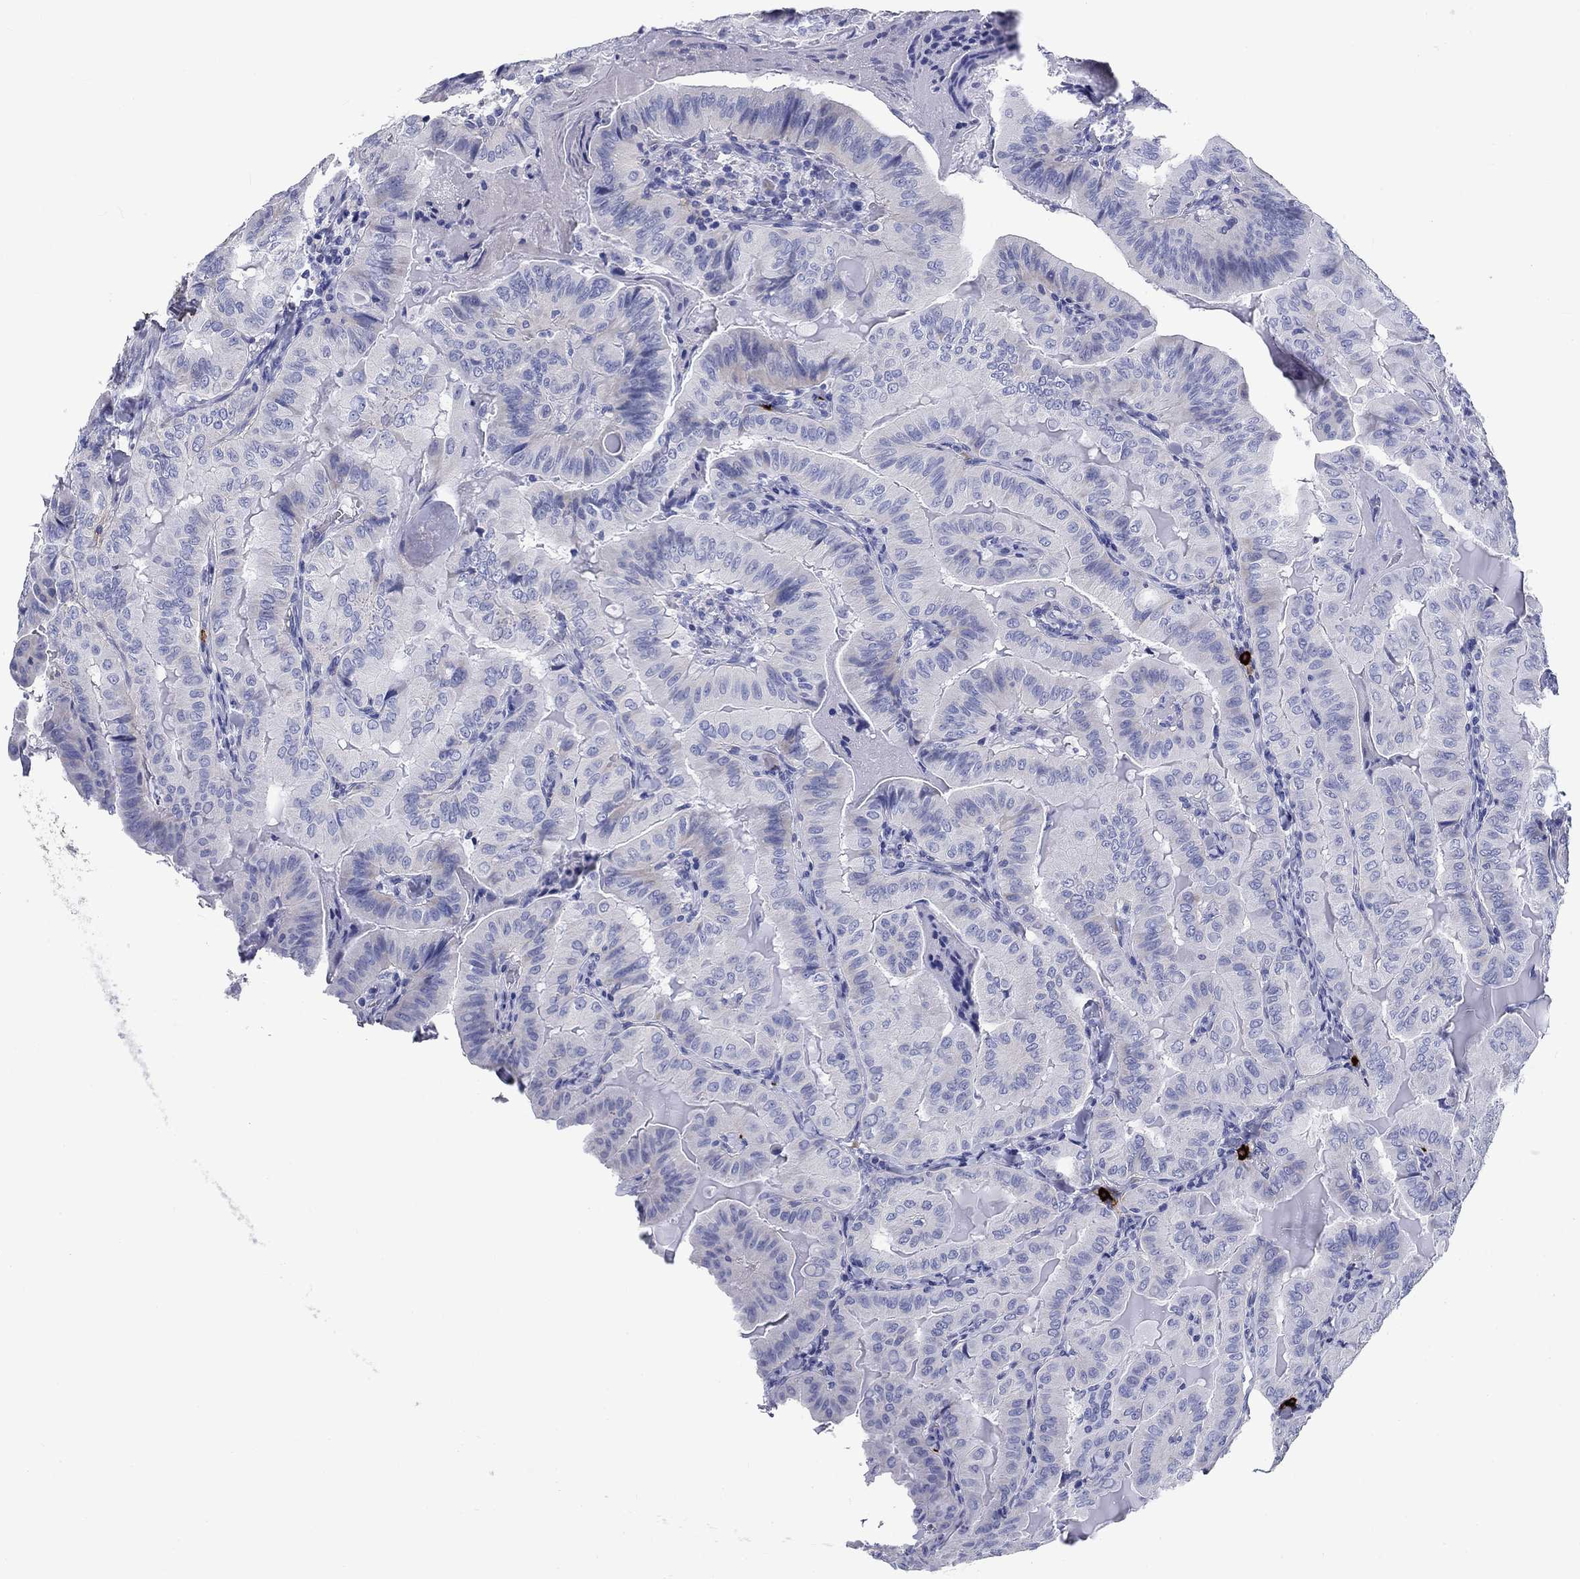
{"staining": {"intensity": "negative", "quantity": "none", "location": "none"}, "tissue": "thyroid cancer", "cell_type": "Tumor cells", "image_type": "cancer", "snomed": [{"axis": "morphology", "description": "Papillary adenocarcinoma, NOS"}, {"axis": "topography", "description": "Thyroid gland"}], "caption": "Immunohistochemistry photomicrograph of human papillary adenocarcinoma (thyroid) stained for a protein (brown), which reveals no staining in tumor cells. (DAB IHC visualized using brightfield microscopy, high magnification).", "gene": "CD40LG", "patient": {"sex": "female", "age": 68}}